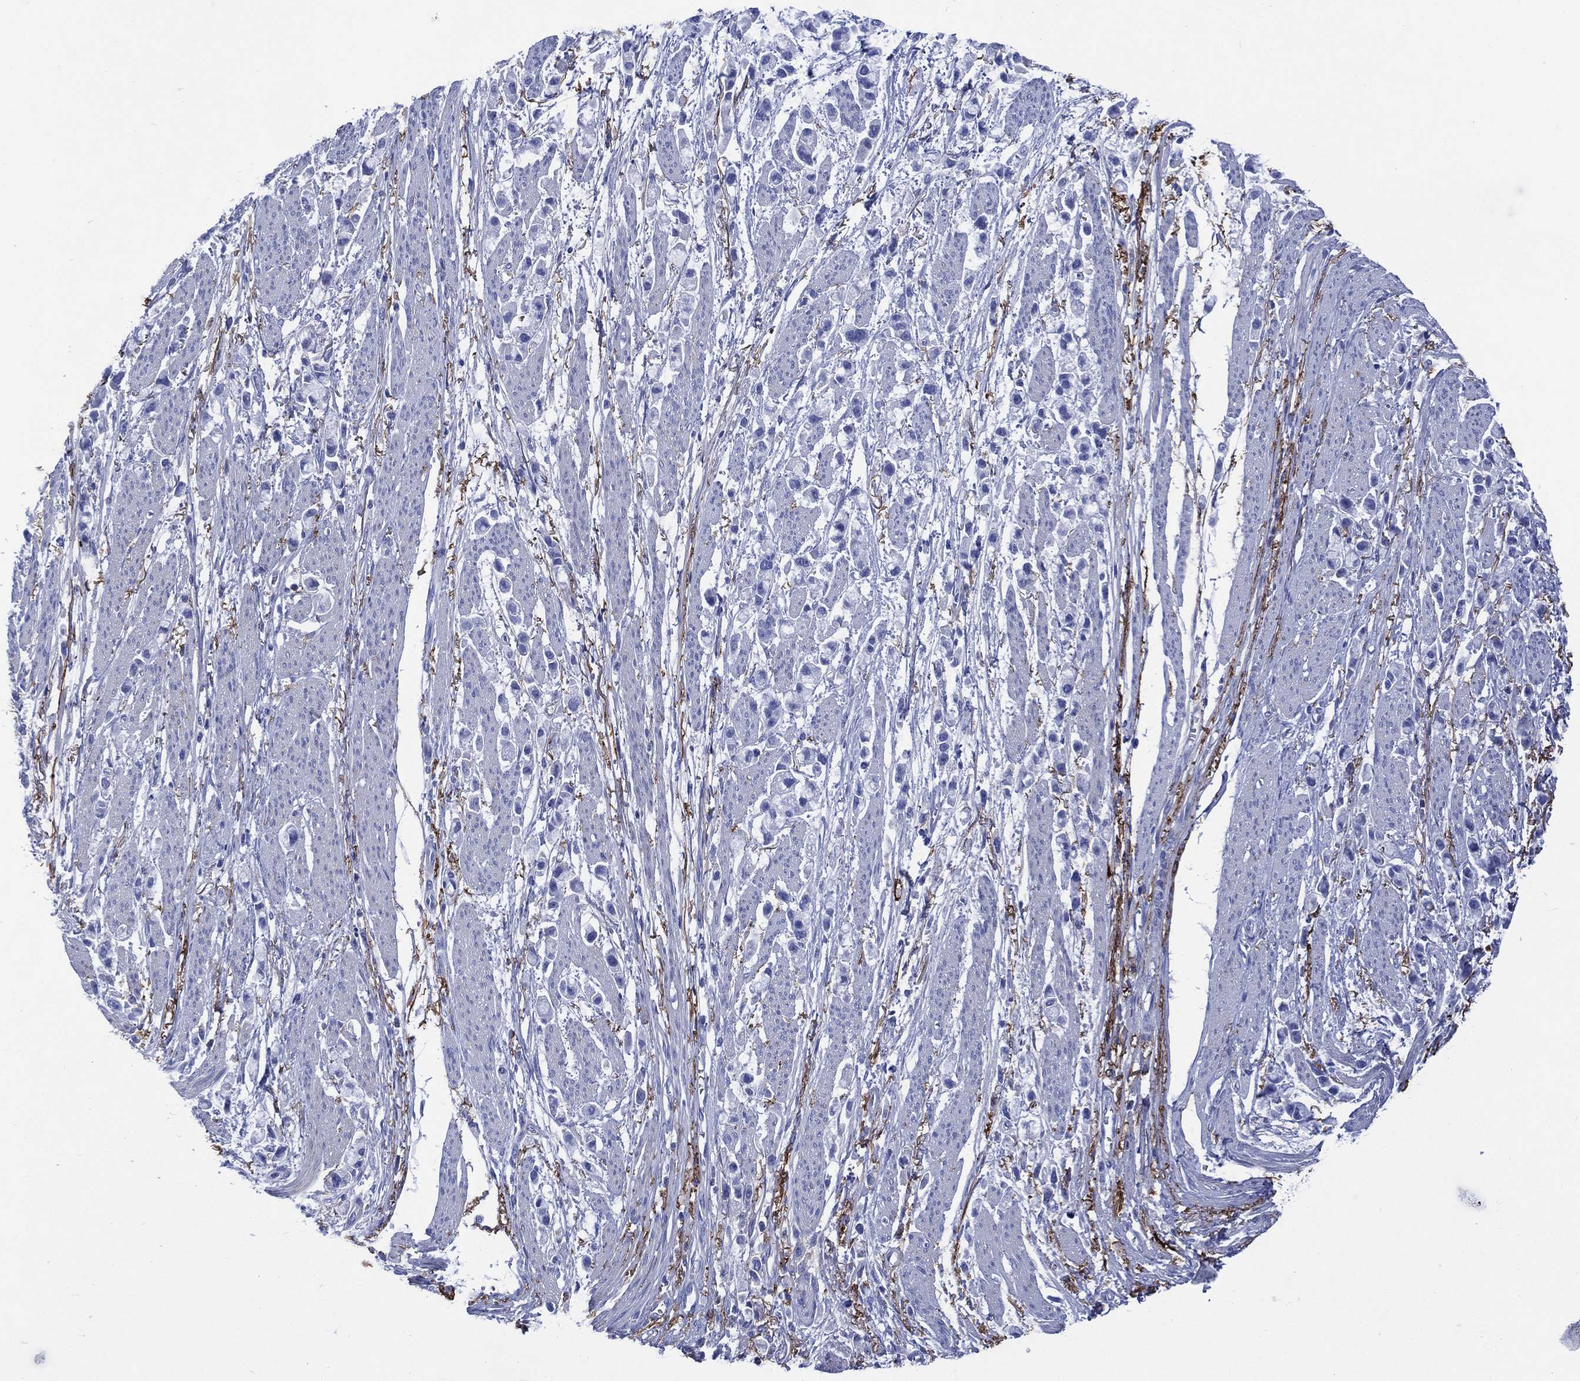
{"staining": {"intensity": "negative", "quantity": "none", "location": "none"}, "tissue": "stomach cancer", "cell_type": "Tumor cells", "image_type": "cancer", "snomed": [{"axis": "morphology", "description": "Adenocarcinoma, NOS"}, {"axis": "topography", "description": "Stomach"}], "caption": "Tumor cells are negative for protein expression in human stomach cancer.", "gene": "SHCBP1L", "patient": {"sex": "female", "age": 81}}